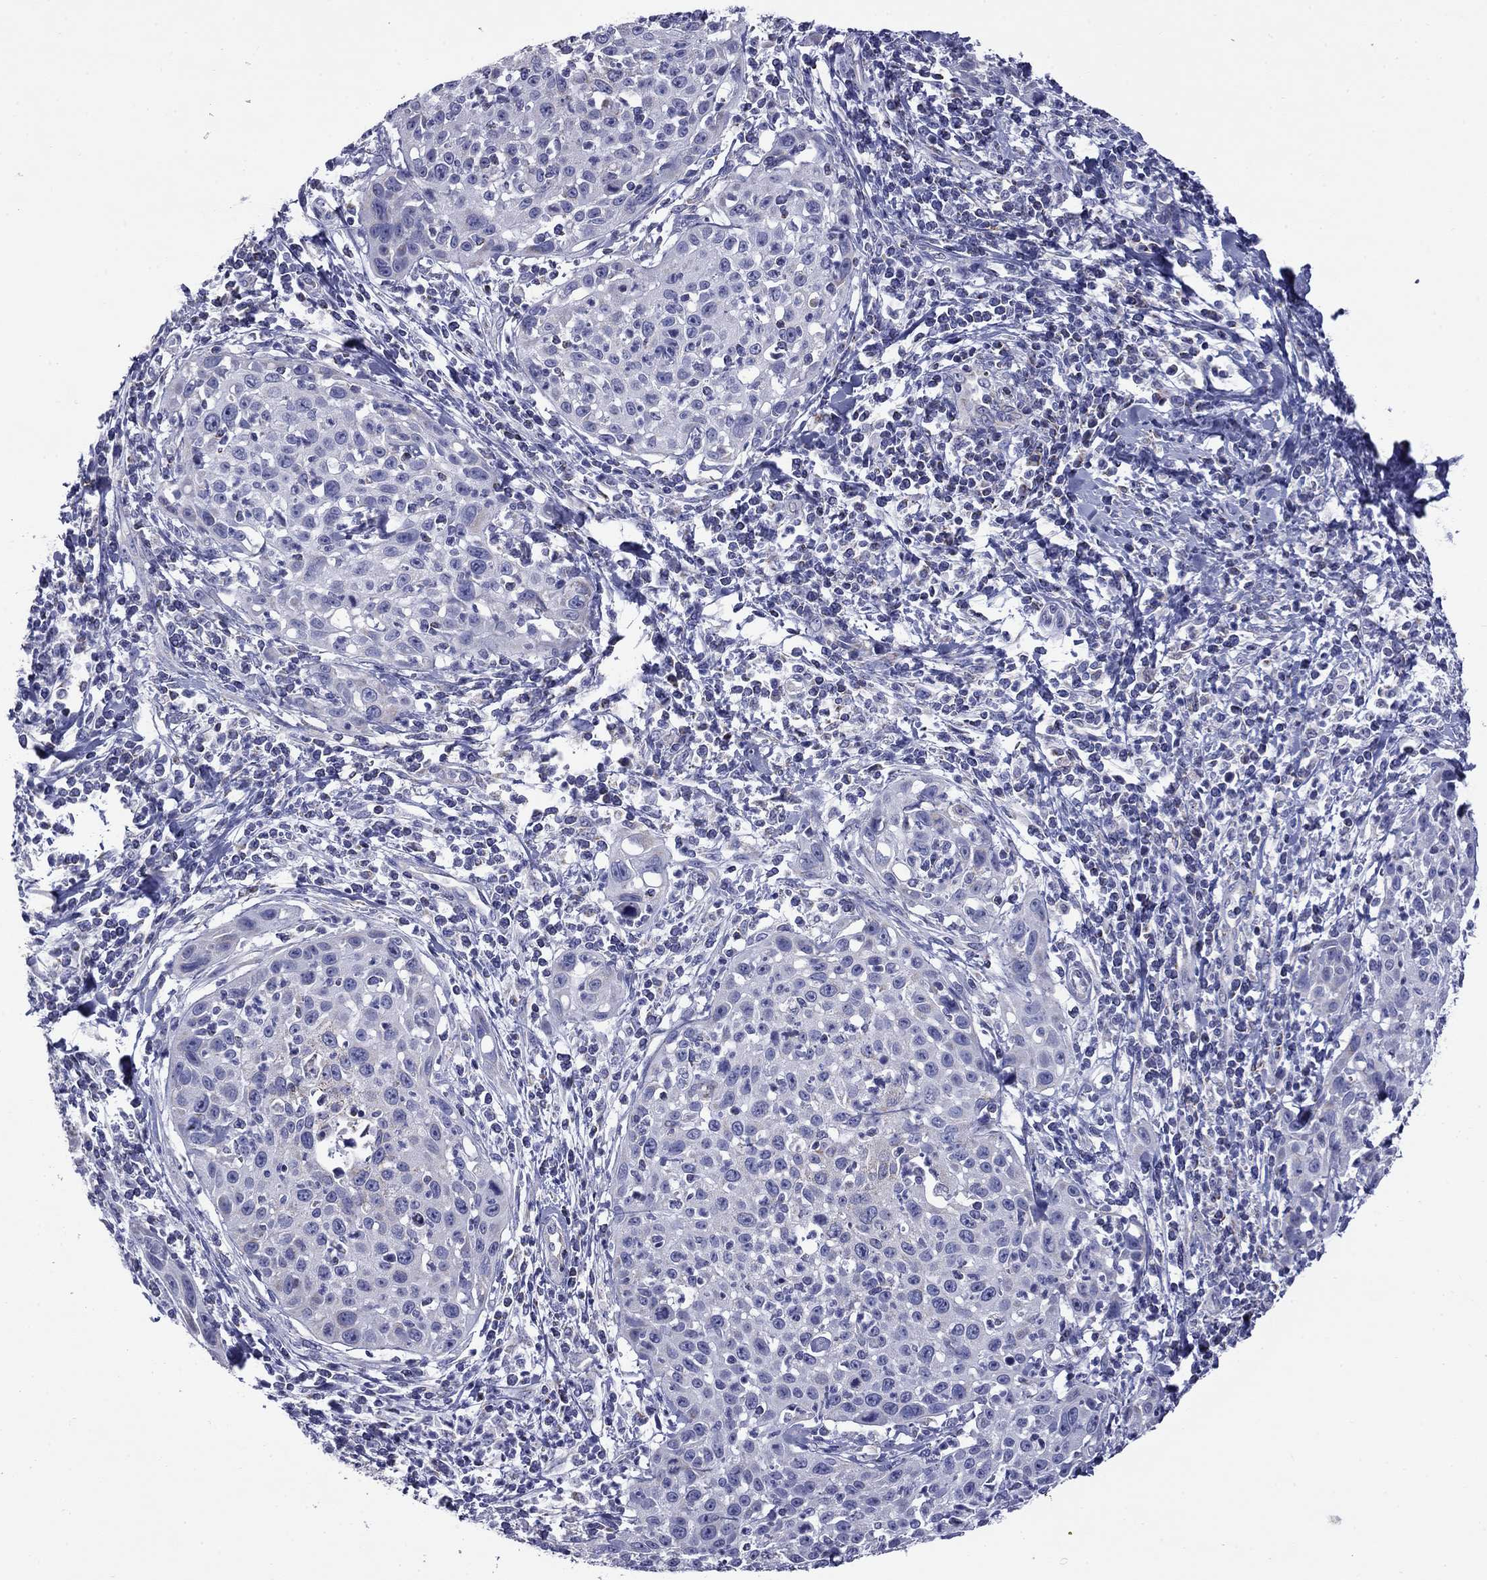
{"staining": {"intensity": "negative", "quantity": "none", "location": "none"}, "tissue": "cervical cancer", "cell_type": "Tumor cells", "image_type": "cancer", "snomed": [{"axis": "morphology", "description": "Squamous cell carcinoma, NOS"}, {"axis": "topography", "description": "Cervix"}], "caption": "Immunohistochemistry histopathology image of neoplastic tissue: squamous cell carcinoma (cervical) stained with DAB (3,3'-diaminobenzidine) exhibits no significant protein positivity in tumor cells. Nuclei are stained in blue.", "gene": "ACADSB", "patient": {"sex": "female", "age": 26}}